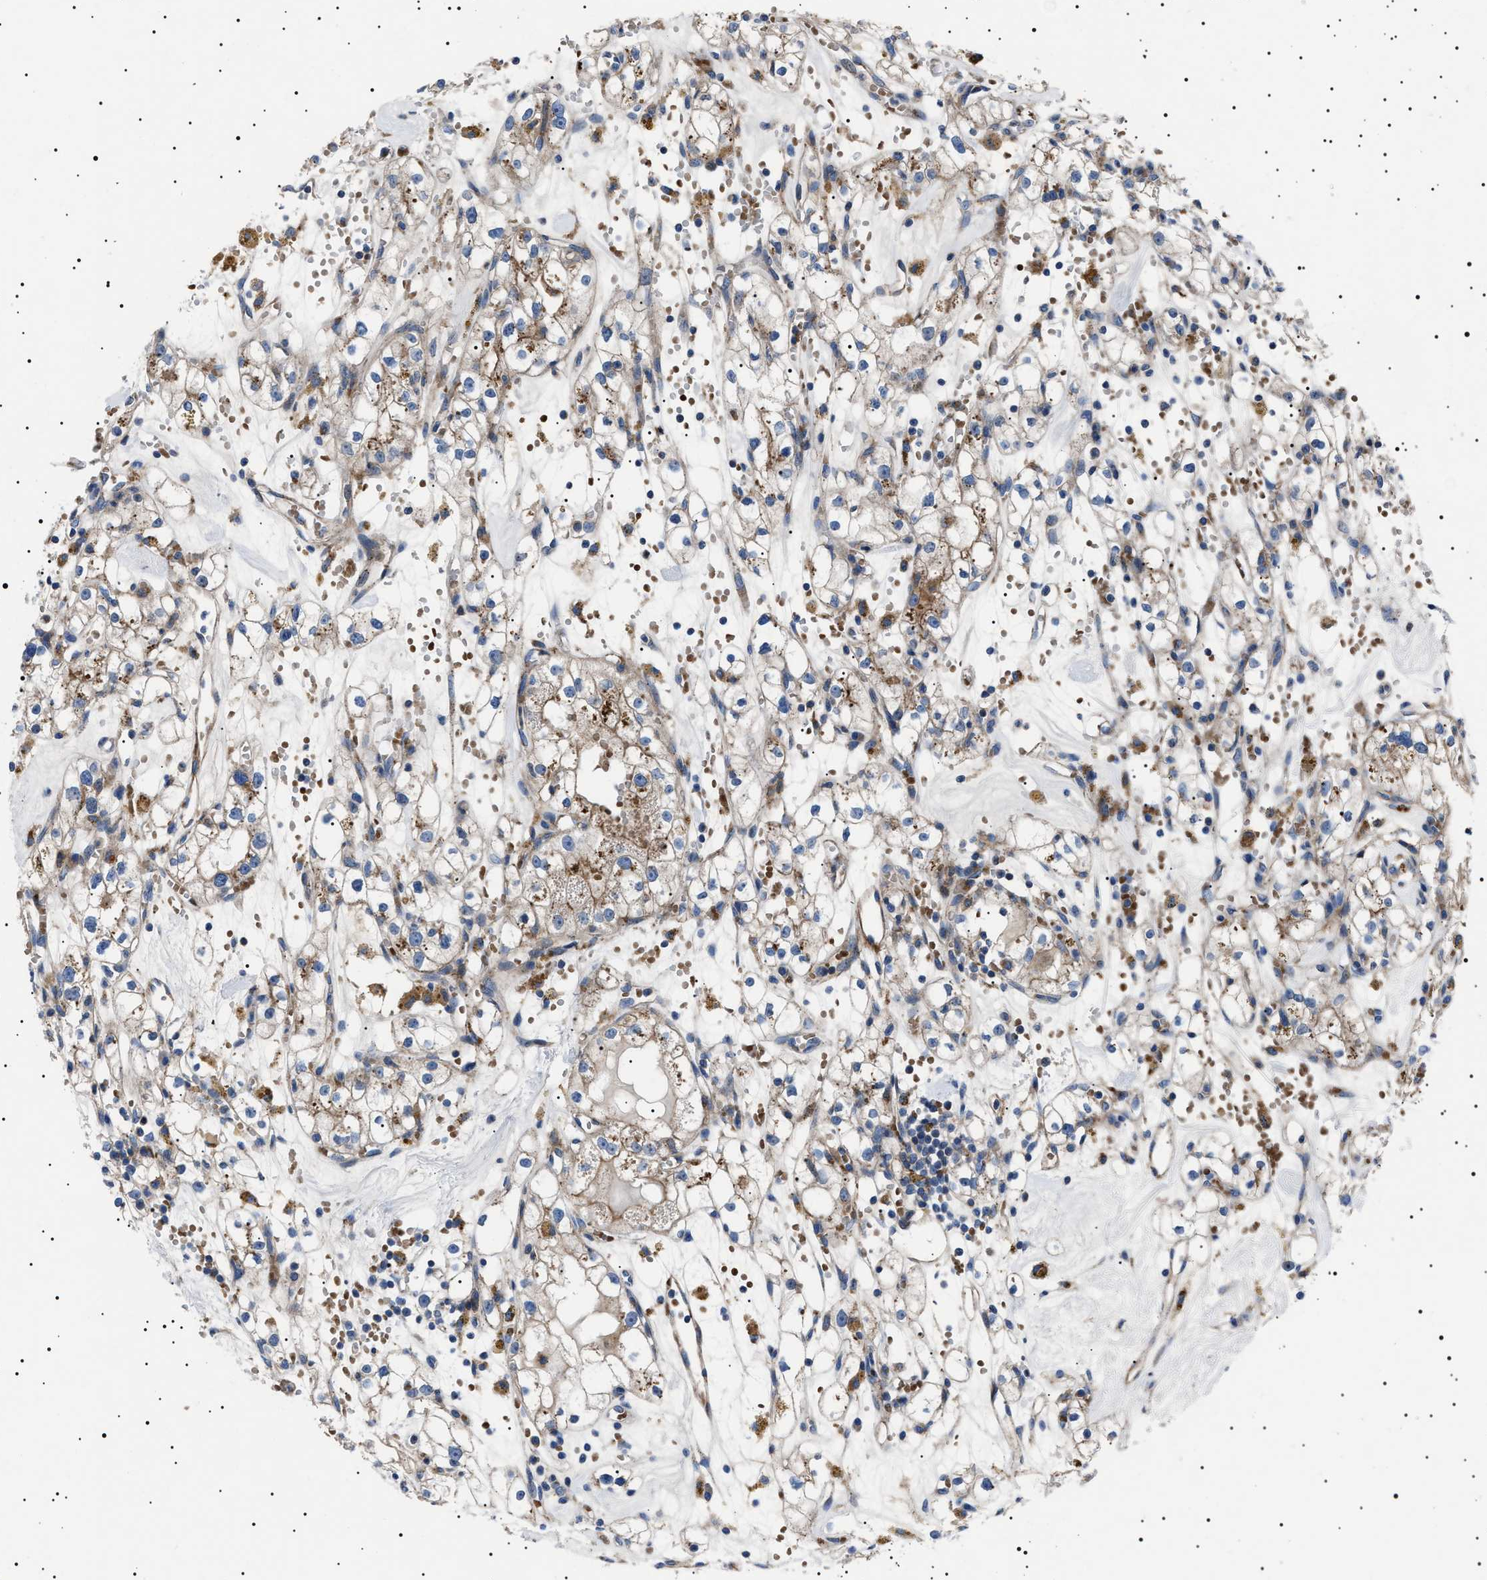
{"staining": {"intensity": "negative", "quantity": "none", "location": "none"}, "tissue": "renal cancer", "cell_type": "Tumor cells", "image_type": "cancer", "snomed": [{"axis": "morphology", "description": "Adenocarcinoma, NOS"}, {"axis": "topography", "description": "Kidney"}], "caption": "Histopathology image shows no significant protein expression in tumor cells of renal adenocarcinoma.", "gene": "NEU1", "patient": {"sex": "male", "age": 56}}